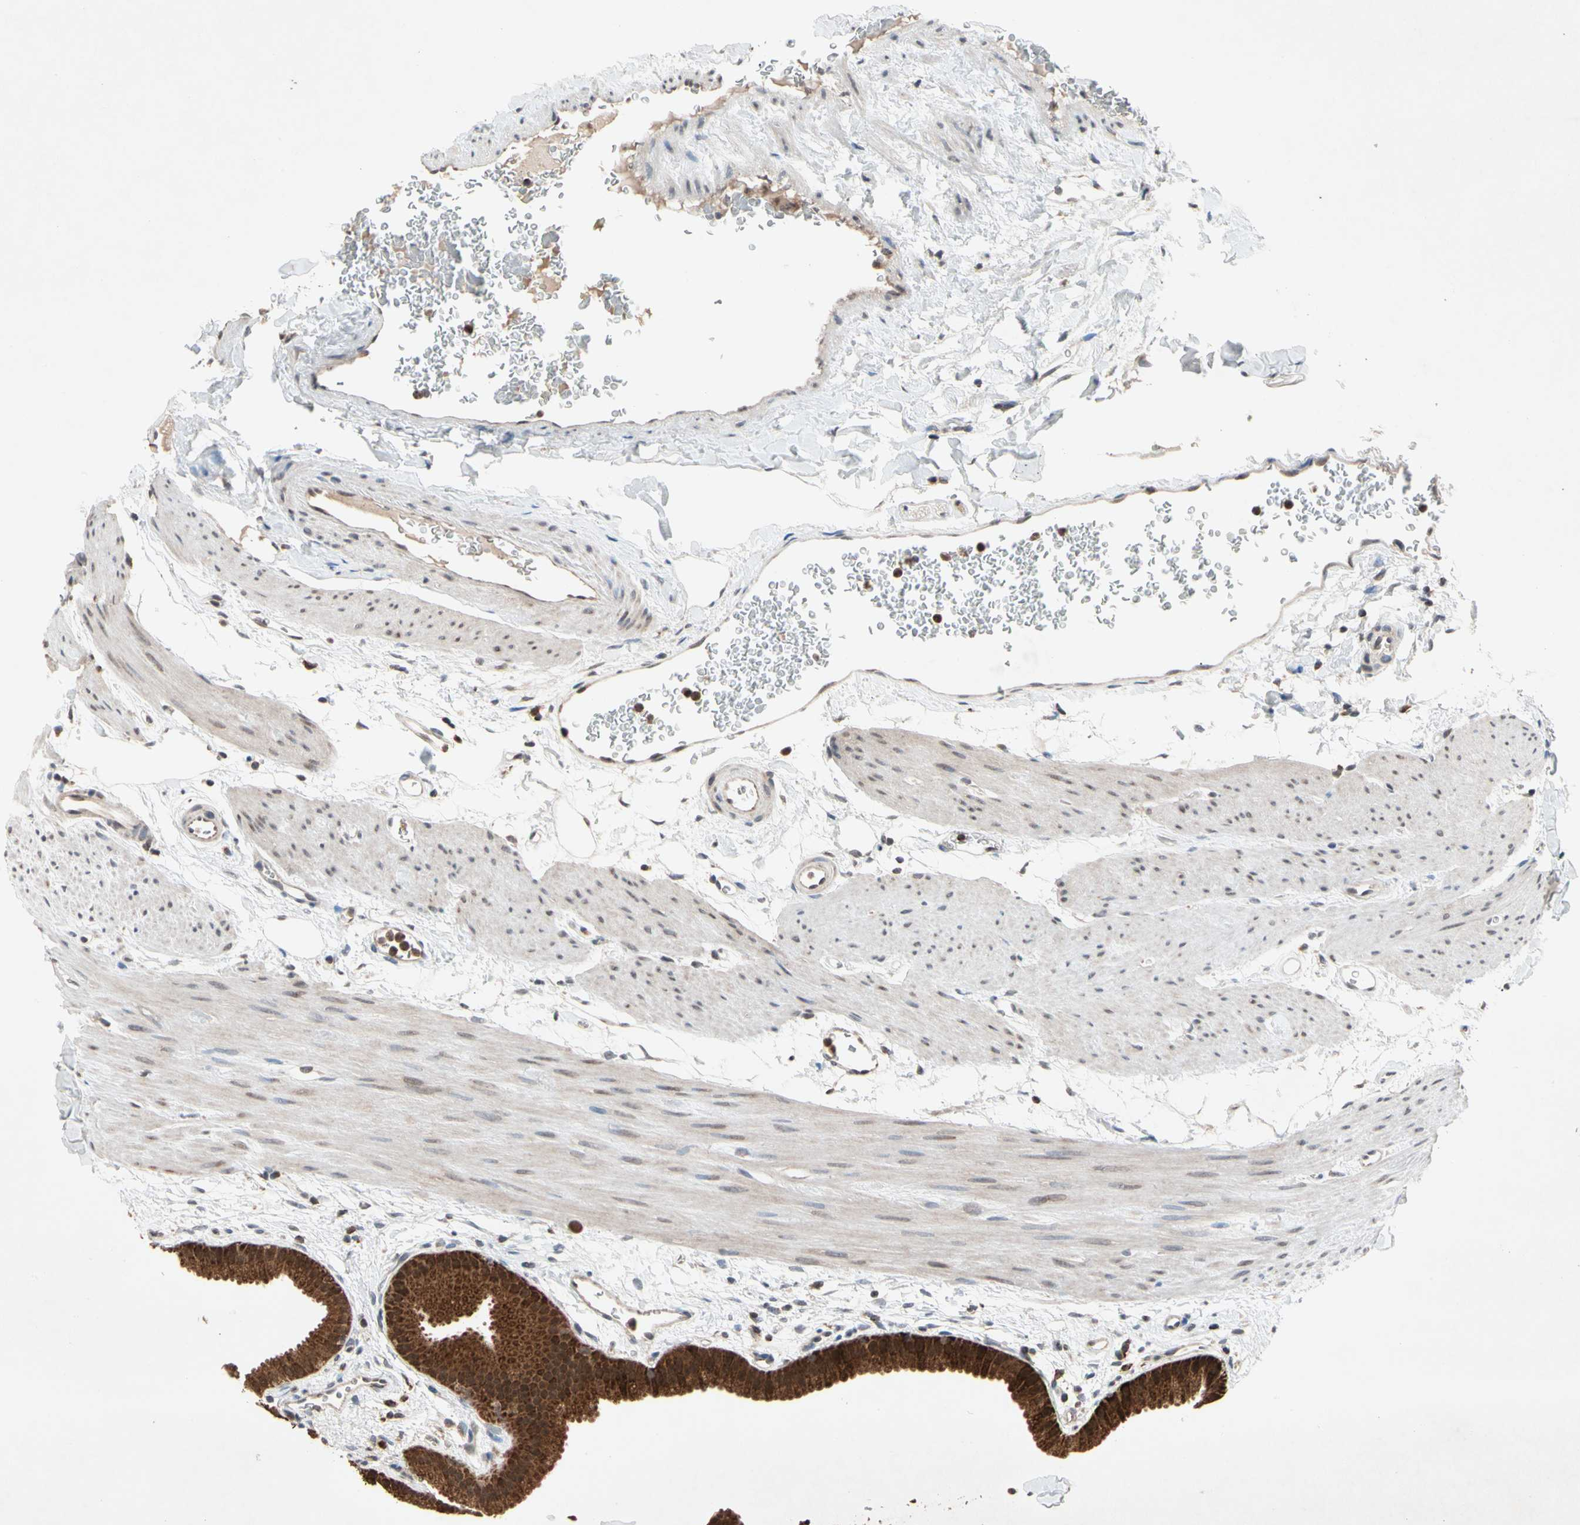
{"staining": {"intensity": "strong", "quantity": ">75%", "location": "cytoplasmic/membranous,nuclear"}, "tissue": "gallbladder", "cell_type": "Glandular cells", "image_type": "normal", "snomed": [{"axis": "morphology", "description": "Normal tissue, NOS"}, {"axis": "topography", "description": "Gallbladder"}], "caption": "Protein analysis of normal gallbladder reveals strong cytoplasmic/membranous,nuclear staining in approximately >75% of glandular cells. (DAB (3,3'-diaminobenzidine) IHC with brightfield microscopy, high magnification).", "gene": "MTHFS", "patient": {"sex": "female", "age": 64}}